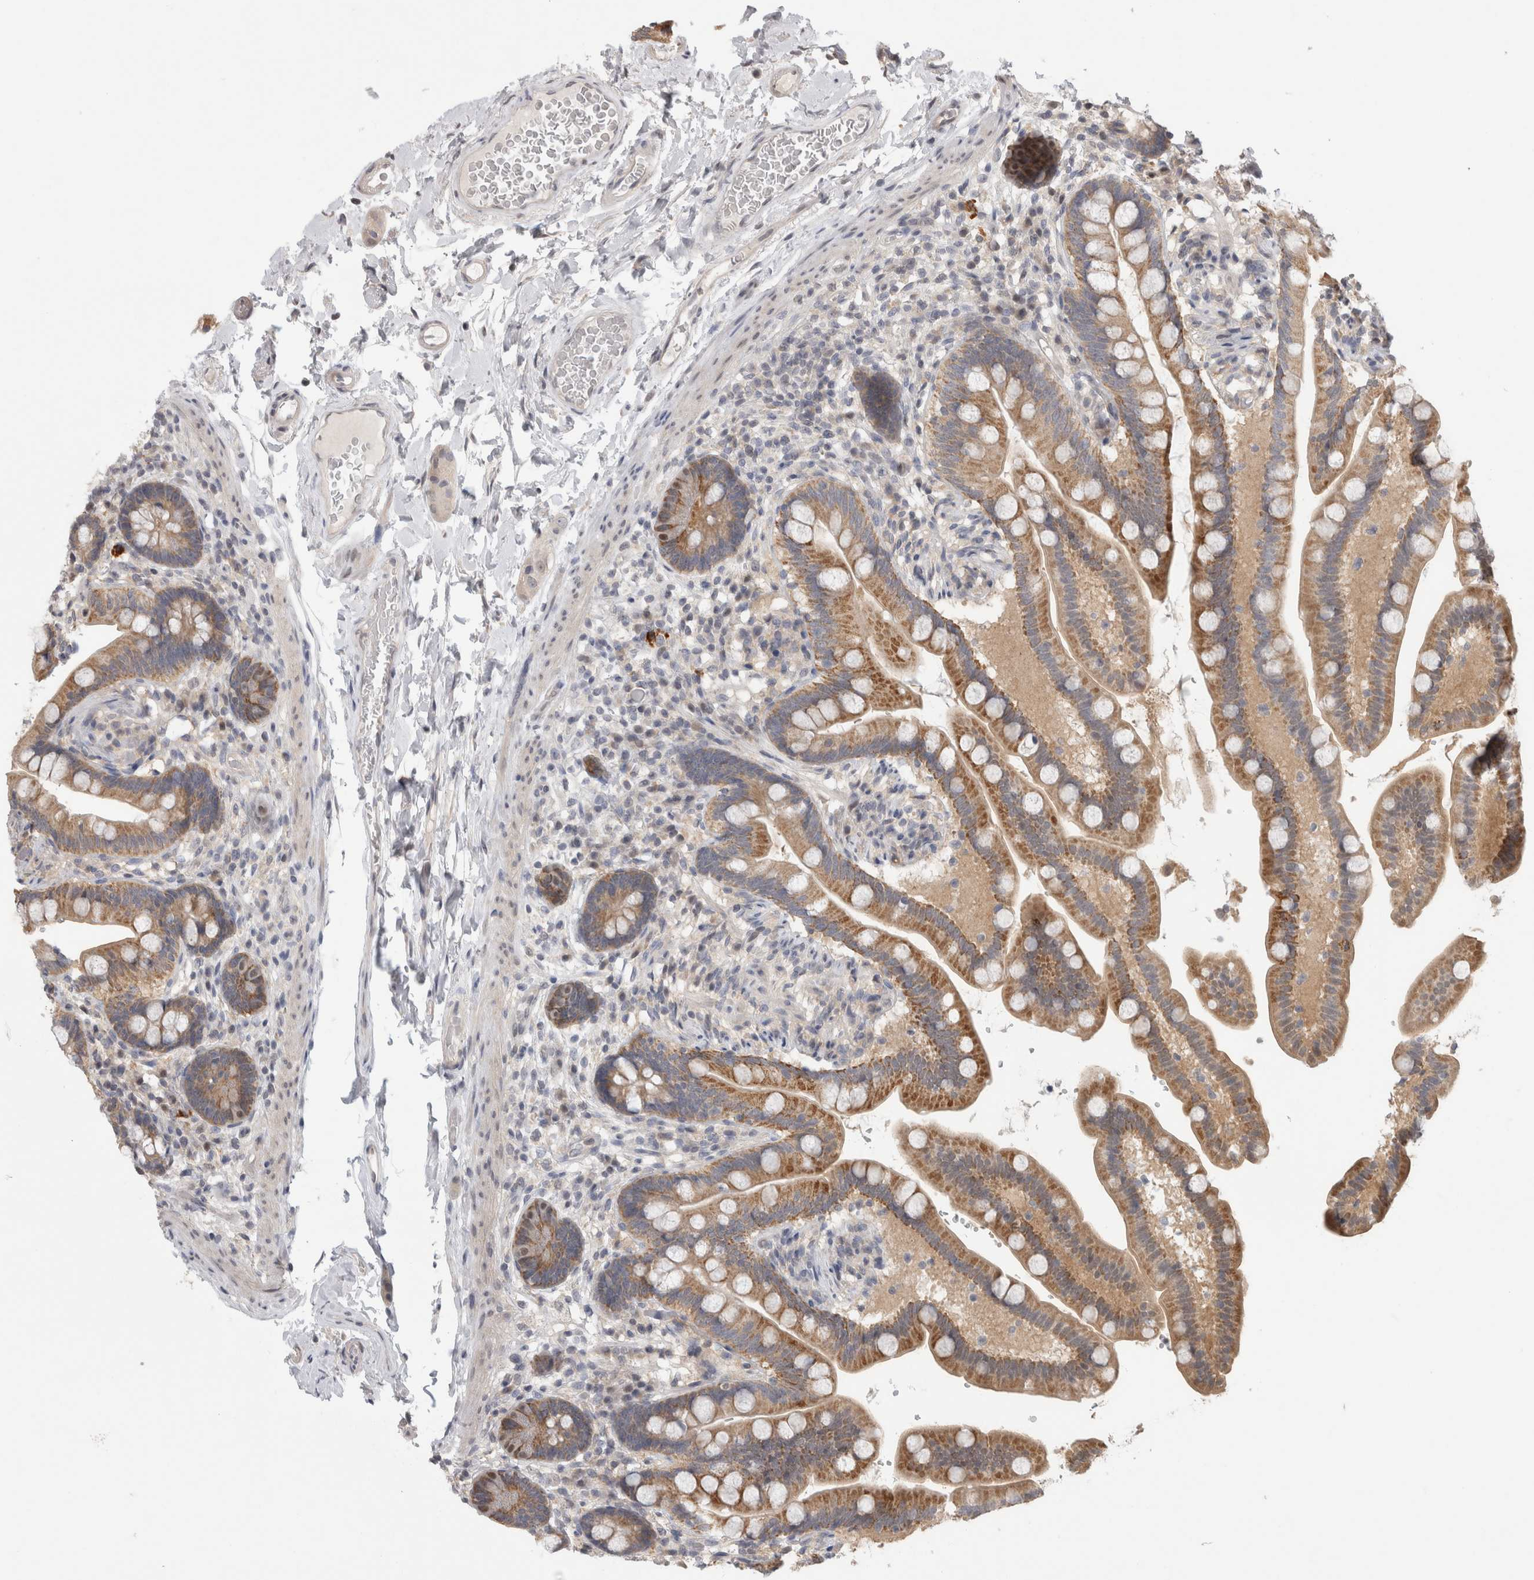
{"staining": {"intensity": "negative", "quantity": "none", "location": "none"}, "tissue": "colon", "cell_type": "Endothelial cells", "image_type": "normal", "snomed": [{"axis": "morphology", "description": "Normal tissue, NOS"}, {"axis": "topography", "description": "Smooth muscle"}, {"axis": "topography", "description": "Colon"}], "caption": "Endothelial cells show no significant protein positivity in unremarkable colon. (DAB IHC, high magnification).", "gene": "PIGP", "patient": {"sex": "male", "age": 73}}